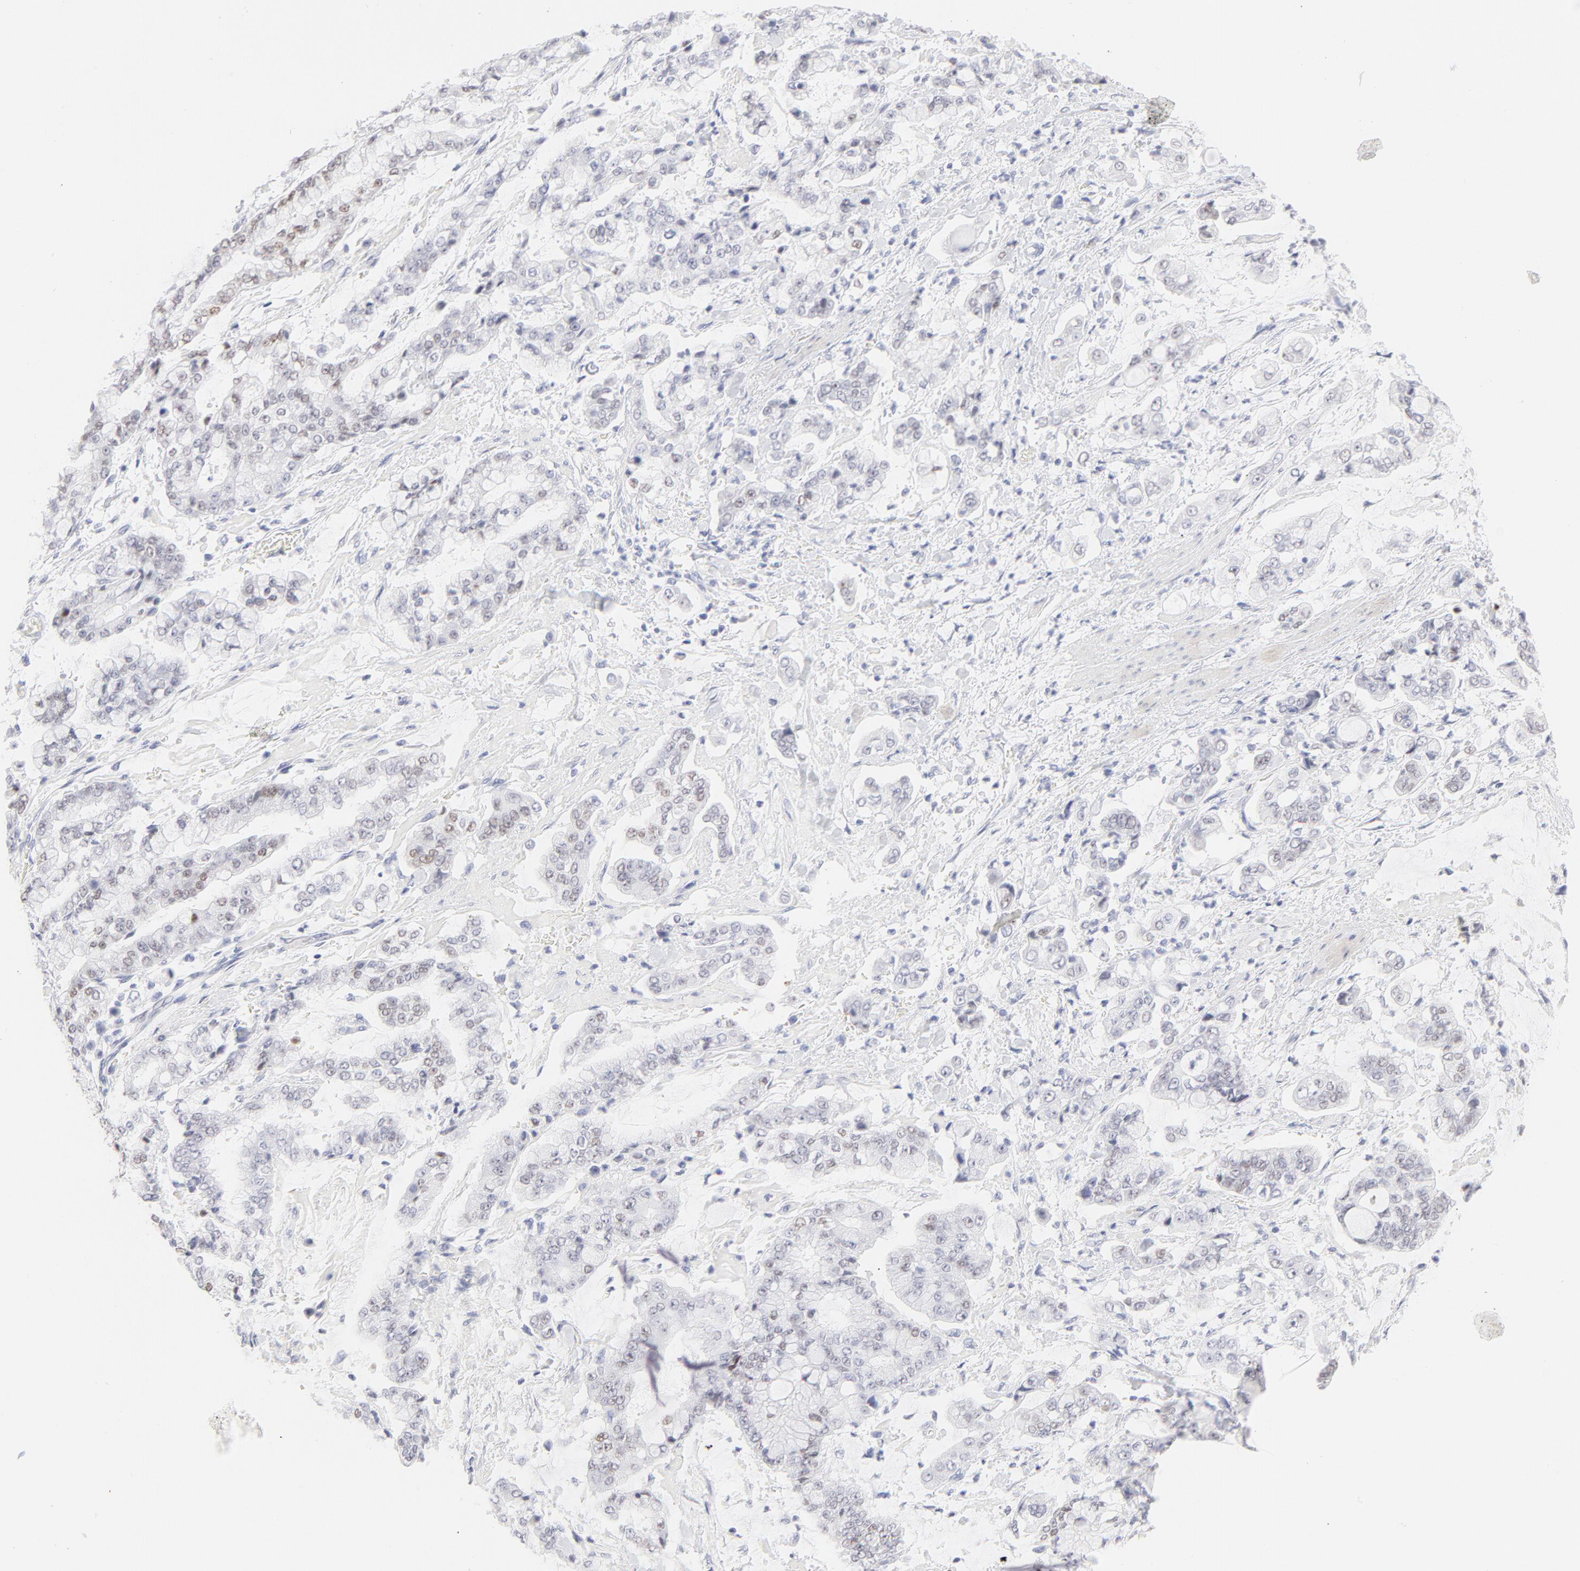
{"staining": {"intensity": "weak", "quantity": "<25%", "location": "nuclear"}, "tissue": "stomach cancer", "cell_type": "Tumor cells", "image_type": "cancer", "snomed": [{"axis": "morphology", "description": "Normal tissue, NOS"}, {"axis": "morphology", "description": "Adenocarcinoma, NOS"}, {"axis": "topography", "description": "Stomach, upper"}, {"axis": "topography", "description": "Stomach"}], "caption": "Immunohistochemistry photomicrograph of stomach cancer stained for a protein (brown), which demonstrates no positivity in tumor cells.", "gene": "ELF3", "patient": {"sex": "male", "age": 76}}